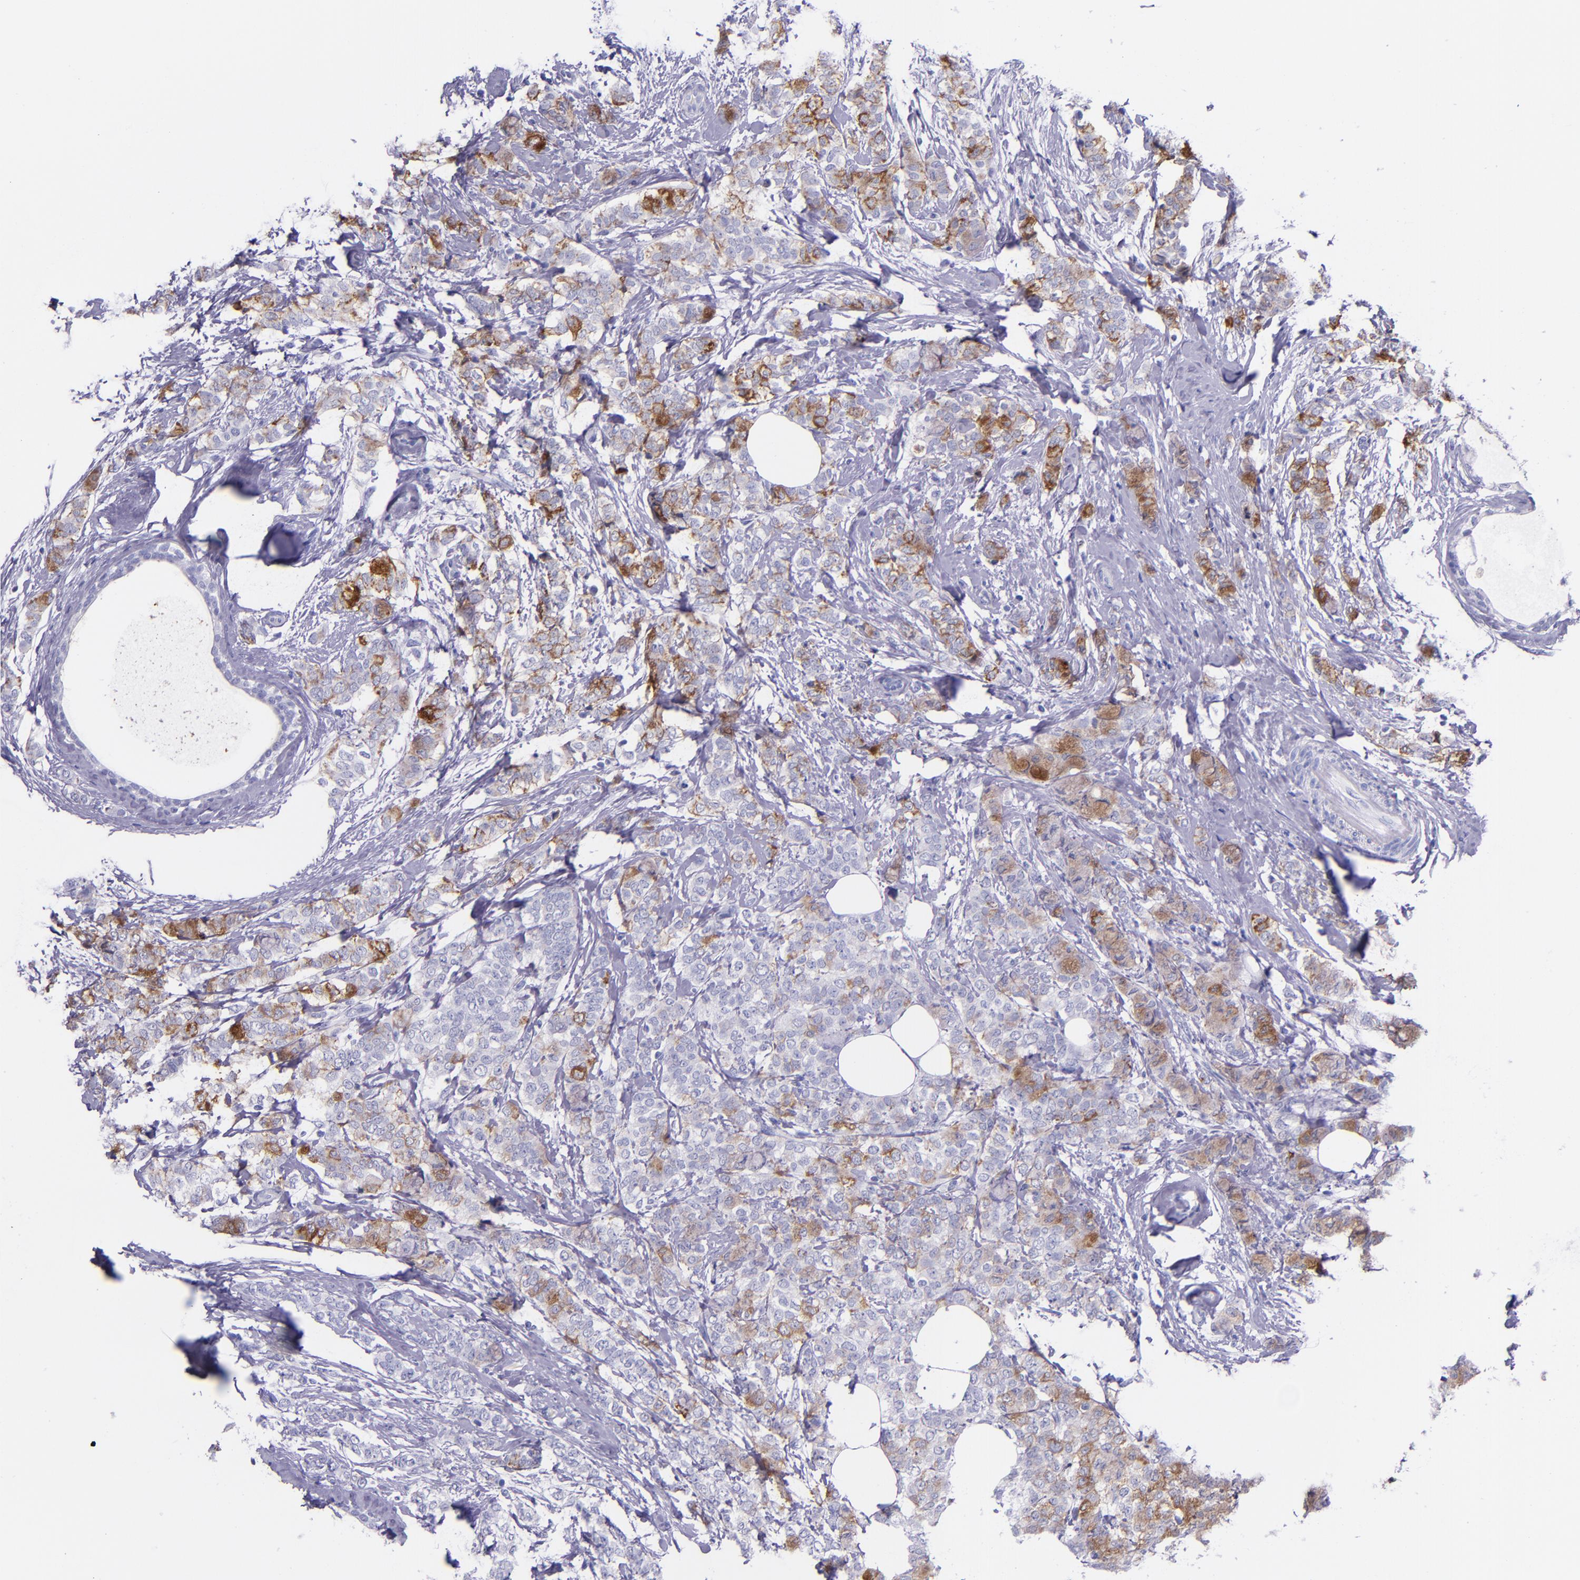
{"staining": {"intensity": "moderate", "quantity": "<25%", "location": "cytoplasmic/membranous"}, "tissue": "breast cancer", "cell_type": "Tumor cells", "image_type": "cancer", "snomed": [{"axis": "morphology", "description": "Lobular carcinoma"}, {"axis": "topography", "description": "Breast"}], "caption": "The photomicrograph demonstrates a brown stain indicating the presence of a protein in the cytoplasmic/membranous of tumor cells in breast cancer.", "gene": "SLPI", "patient": {"sex": "female", "age": 60}}